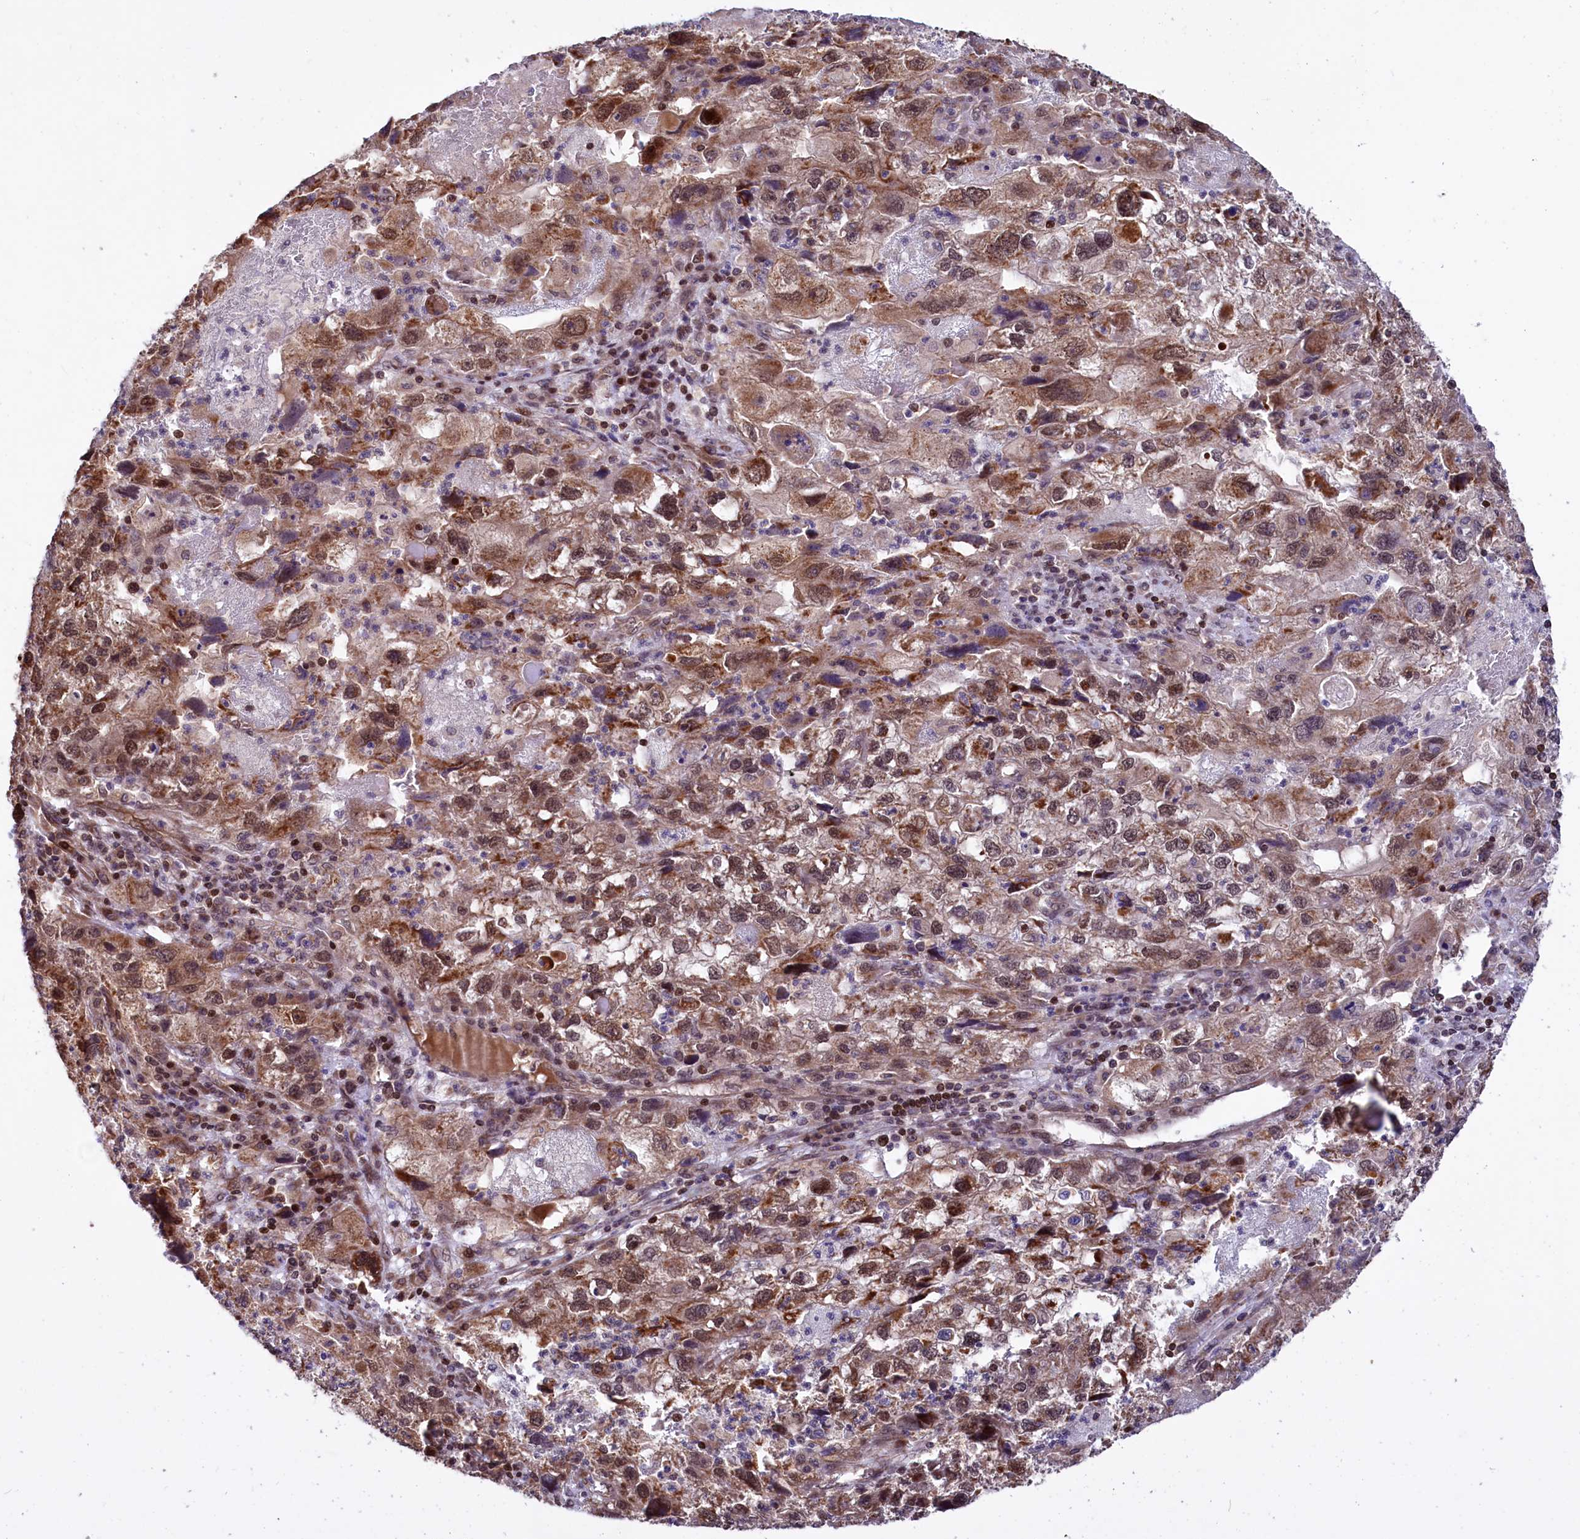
{"staining": {"intensity": "moderate", "quantity": ">75%", "location": "cytoplasmic/membranous,nuclear"}, "tissue": "endometrial cancer", "cell_type": "Tumor cells", "image_type": "cancer", "snomed": [{"axis": "morphology", "description": "Adenocarcinoma, NOS"}, {"axis": "topography", "description": "Endometrium"}], "caption": "IHC staining of endometrial cancer (adenocarcinoma), which reveals medium levels of moderate cytoplasmic/membranous and nuclear expression in about >75% of tumor cells indicating moderate cytoplasmic/membranous and nuclear protein positivity. The staining was performed using DAB (3,3'-diaminobenzidine) (brown) for protein detection and nuclei were counterstained in hematoxylin (blue).", "gene": "PHC3", "patient": {"sex": "female", "age": 49}}